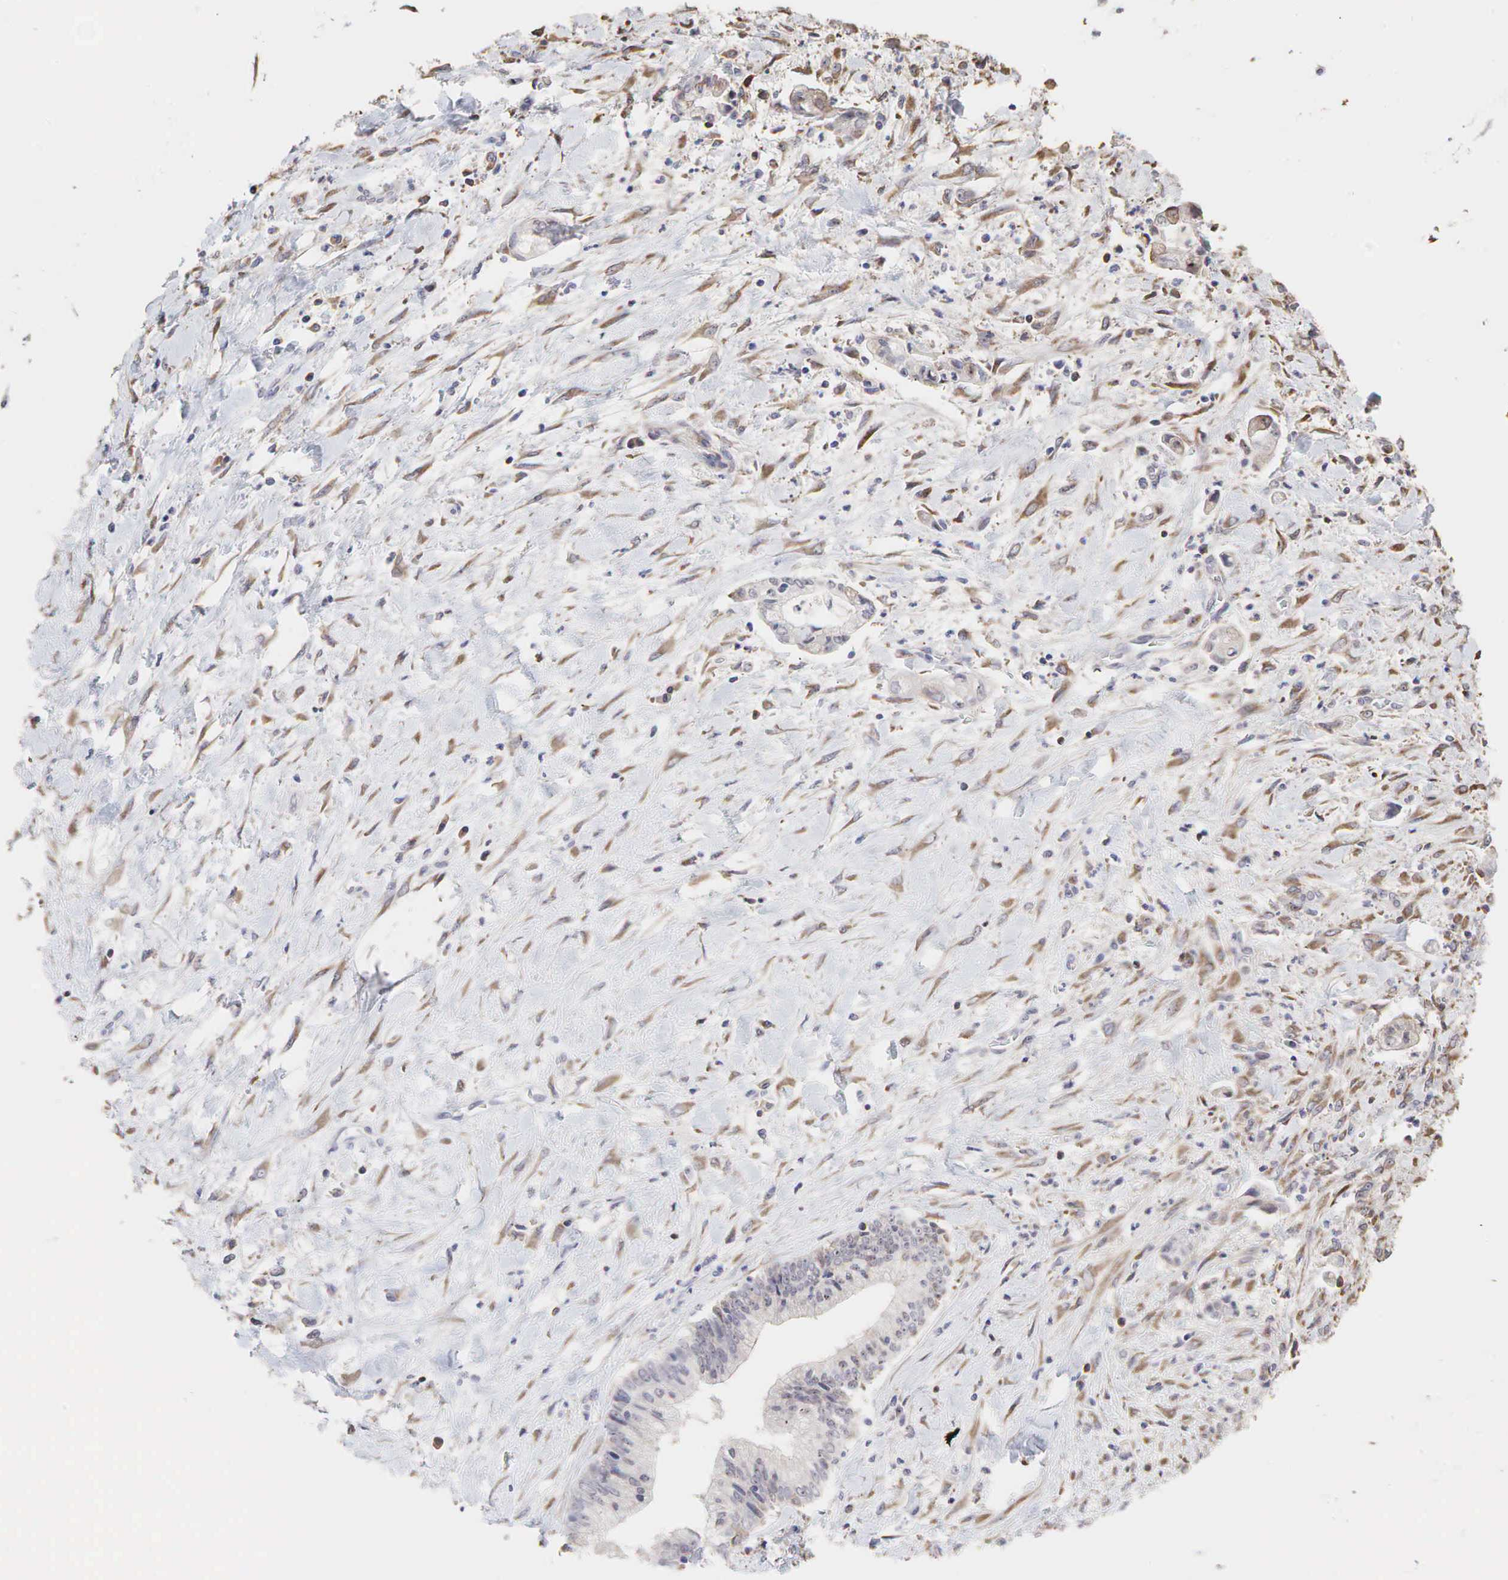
{"staining": {"intensity": "weak", "quantity": ">75%", "location": "none"}, "tissue": "liver cancer", "cell_type": "Tumor cells", "image_type": "cancer", "snomed": [{"axis": "morphology", "description": "Cholangiocarcinoma"}, {"axis": "topography", "description": "Liver"}], "caption": "Liver cancer was stained to show a protein in brown. There is low levels of weak None expression in about >75% of tumor cells.", "gene": "DKC1", "patient": {"sex": "male", "age": 57}}